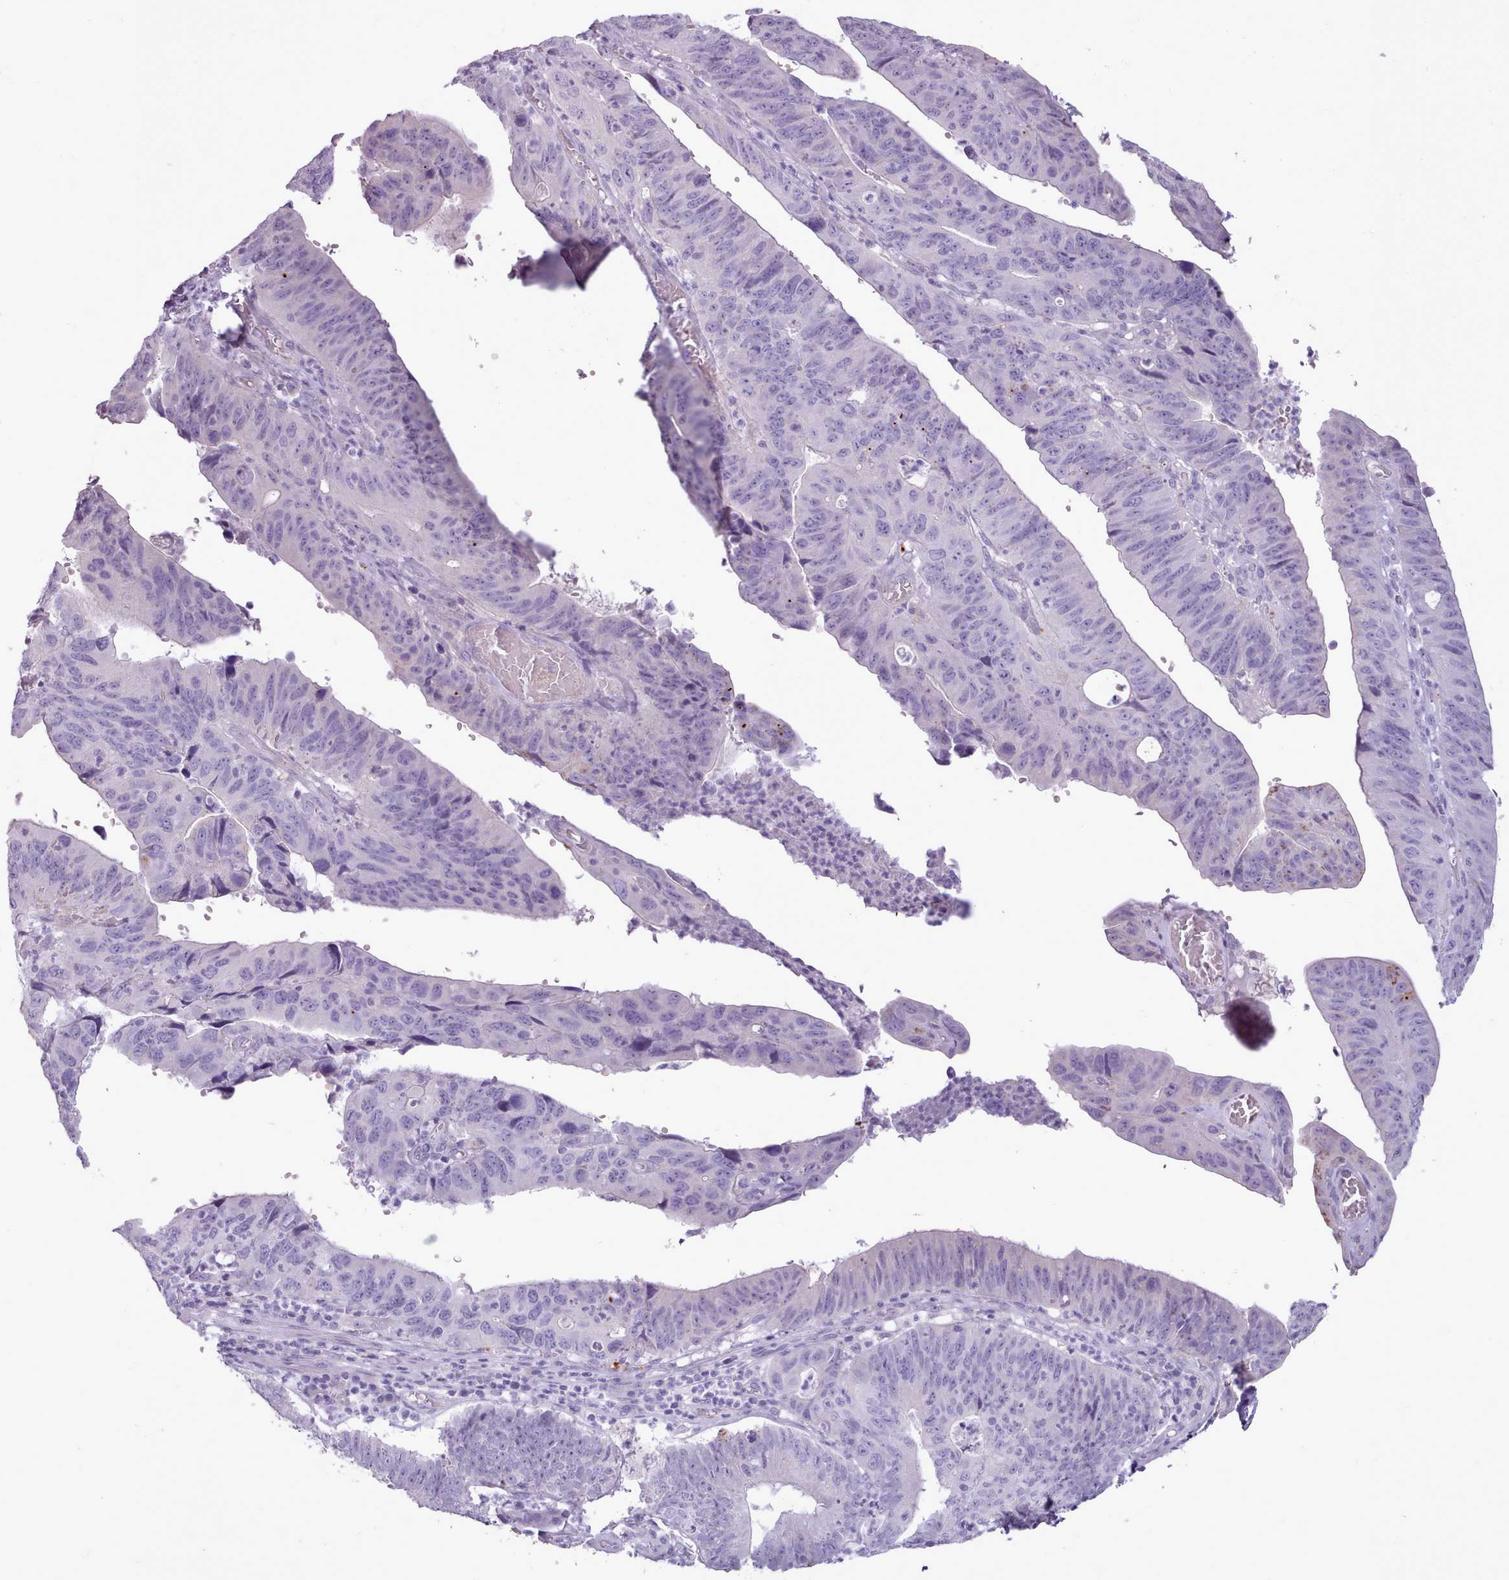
{"staining": {"intensity": "negative", "quantity": "none", "location": "none"}, "tissue": "stomach cancer", "cell_type": "Tumor cells", "image_type": "cancer", "snomed": [{"axis": "morphology", "description": "Adenocarcinoma, NOS"}, {"axis": "topography", "description": "Stomach"}], "caption": "DAB (3,3'-diaminobenzidine) immunohistochemical staining of human stomach cancer (adenocarcinoma) reveals no significant positivity in tumor cells.", "gene": "ATRAID", "patient": {"sex": "male", "age": 59}}